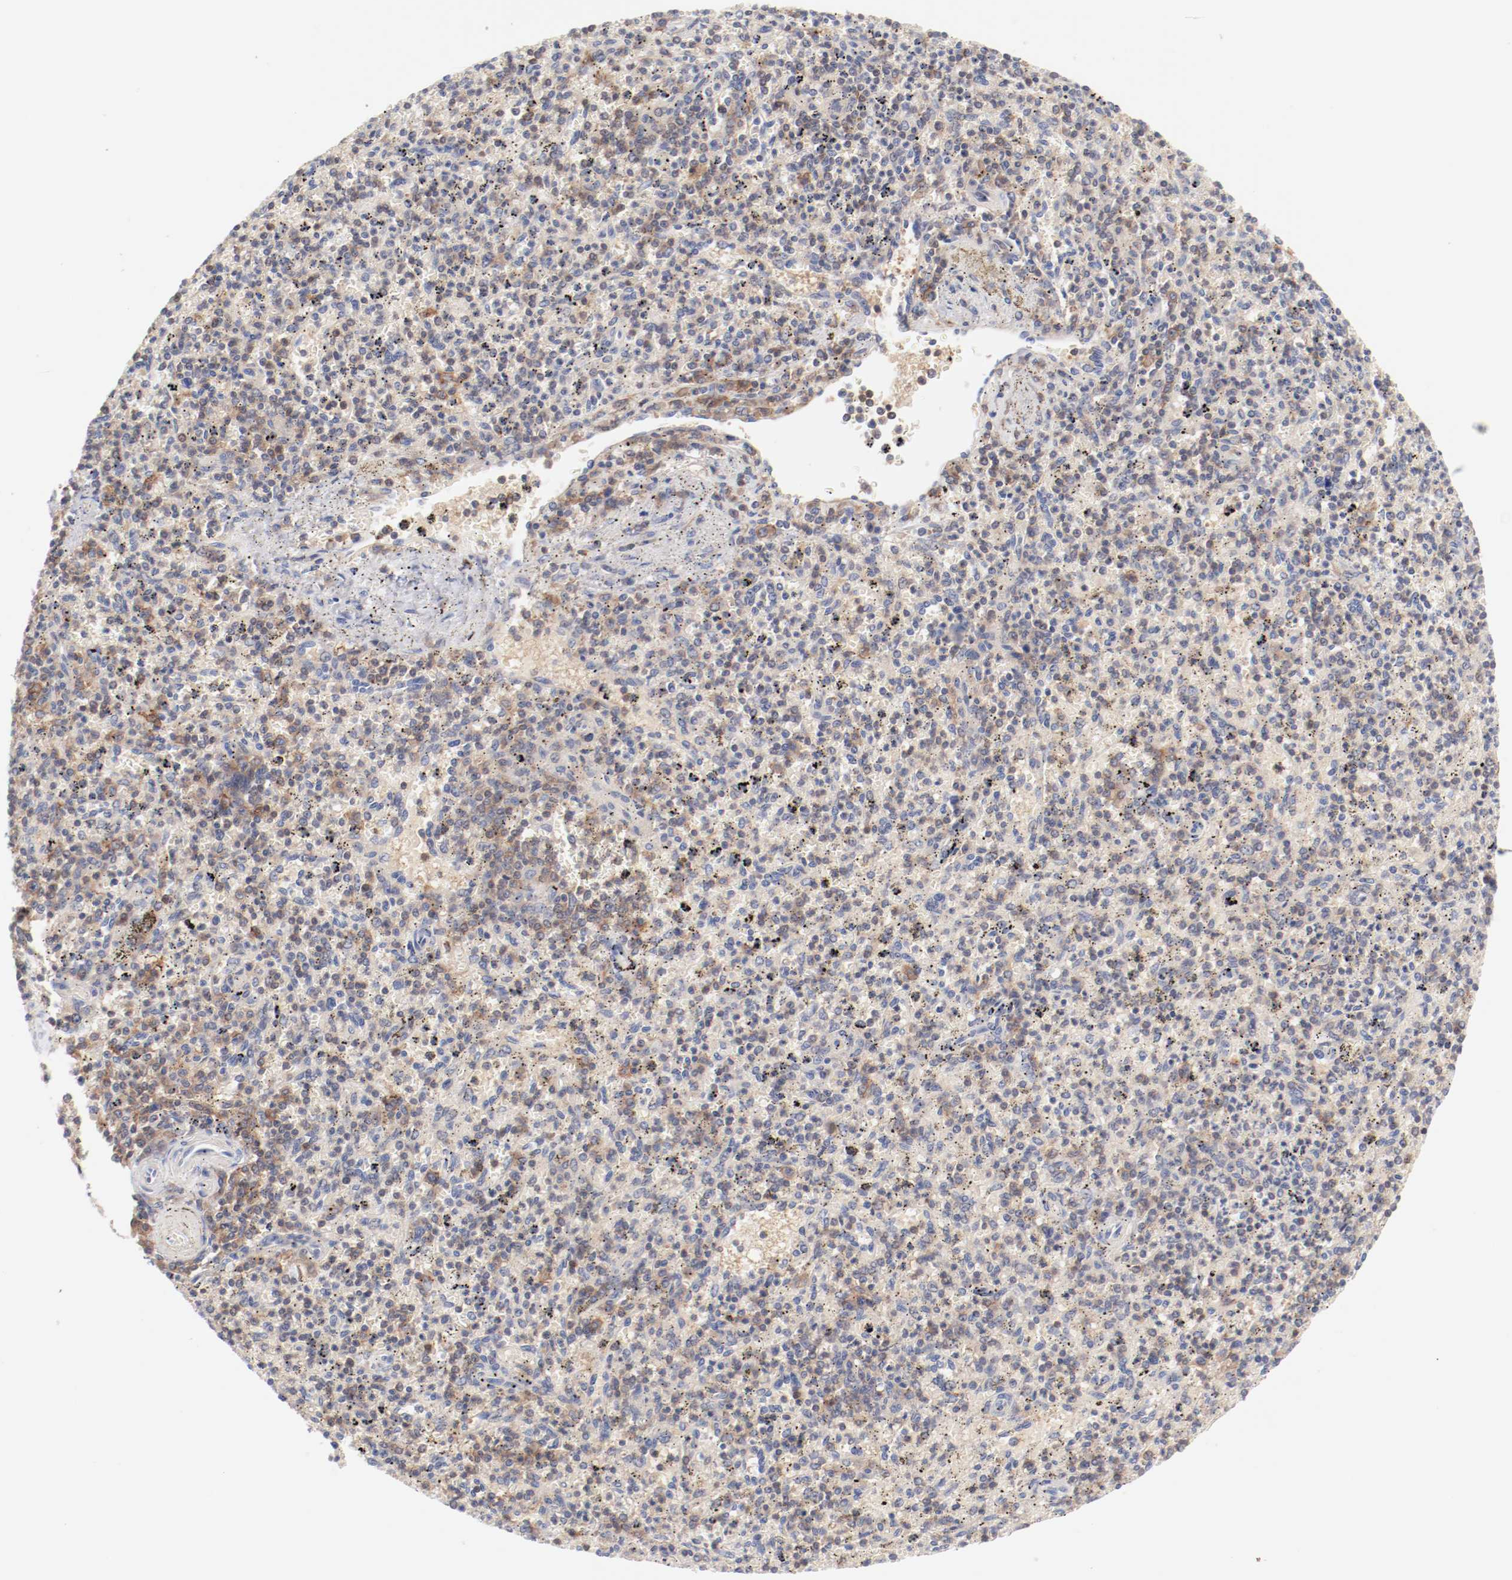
{"staining": {"intensity": "weak", "quantity": "<25%", "location": "cytoplasmic/membranous"}, "tissue": "spleen", "cell_type": "Cells in red pulp", "image_type": "normal", "snomed": [{"axis": "morphology", "description": "Normal tissue, NOS"}, {"axis": "topography", "description": "Spleen"}], "caption": "IHC photomicrograph of unremarkable spleen: human spleen stained with DAB (3,3'-diaminobenzidine) exhibits no significant protein positivity in cells in red pulp. Nuclei are stained in blue.", "gene": "SETD3", "patient": {"sex": "male", "age": 72}}